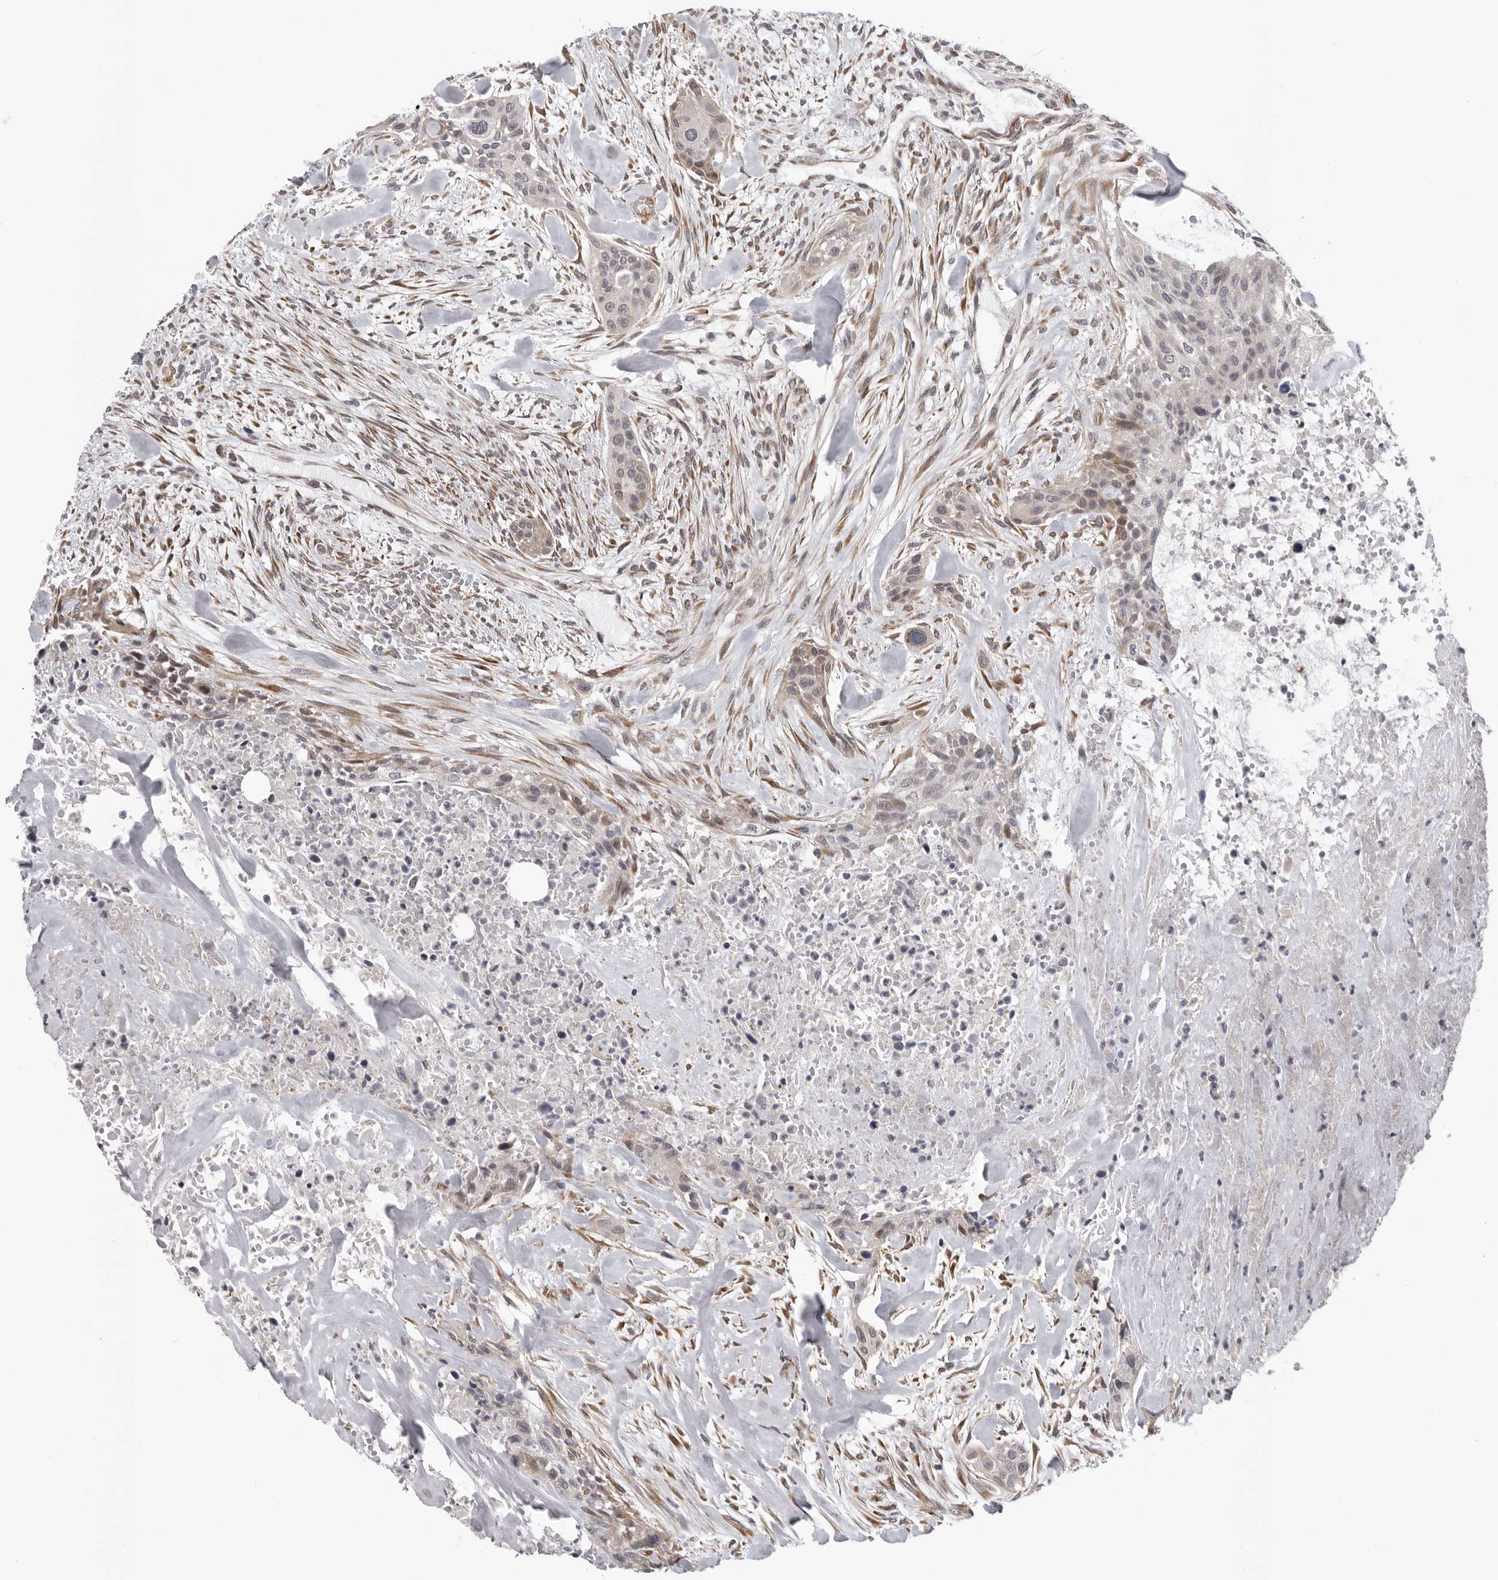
{"staining": {"intensity": "weak", "quantity": "<25%", "location": "cytoplasmic/membranous"}, "tissue": "urothelial cancer", "cell_type": "Tumor cells", "image_type": "cancer", "snomed": [{"axis": "morphology", "description": "Urothelial carcinoma, High grade"}, {"axis": "topography", "description": "Urinary bladder"}], "caption": "This histopathology image is of high-grade urothelial carcinoma stained with IHC to label a protein in brown with the nuclei are counter-stained blue. There is no positivity in tumor cells.", "gene": "RALGPS2", "patient": {"sex": "male", "age": 35}}